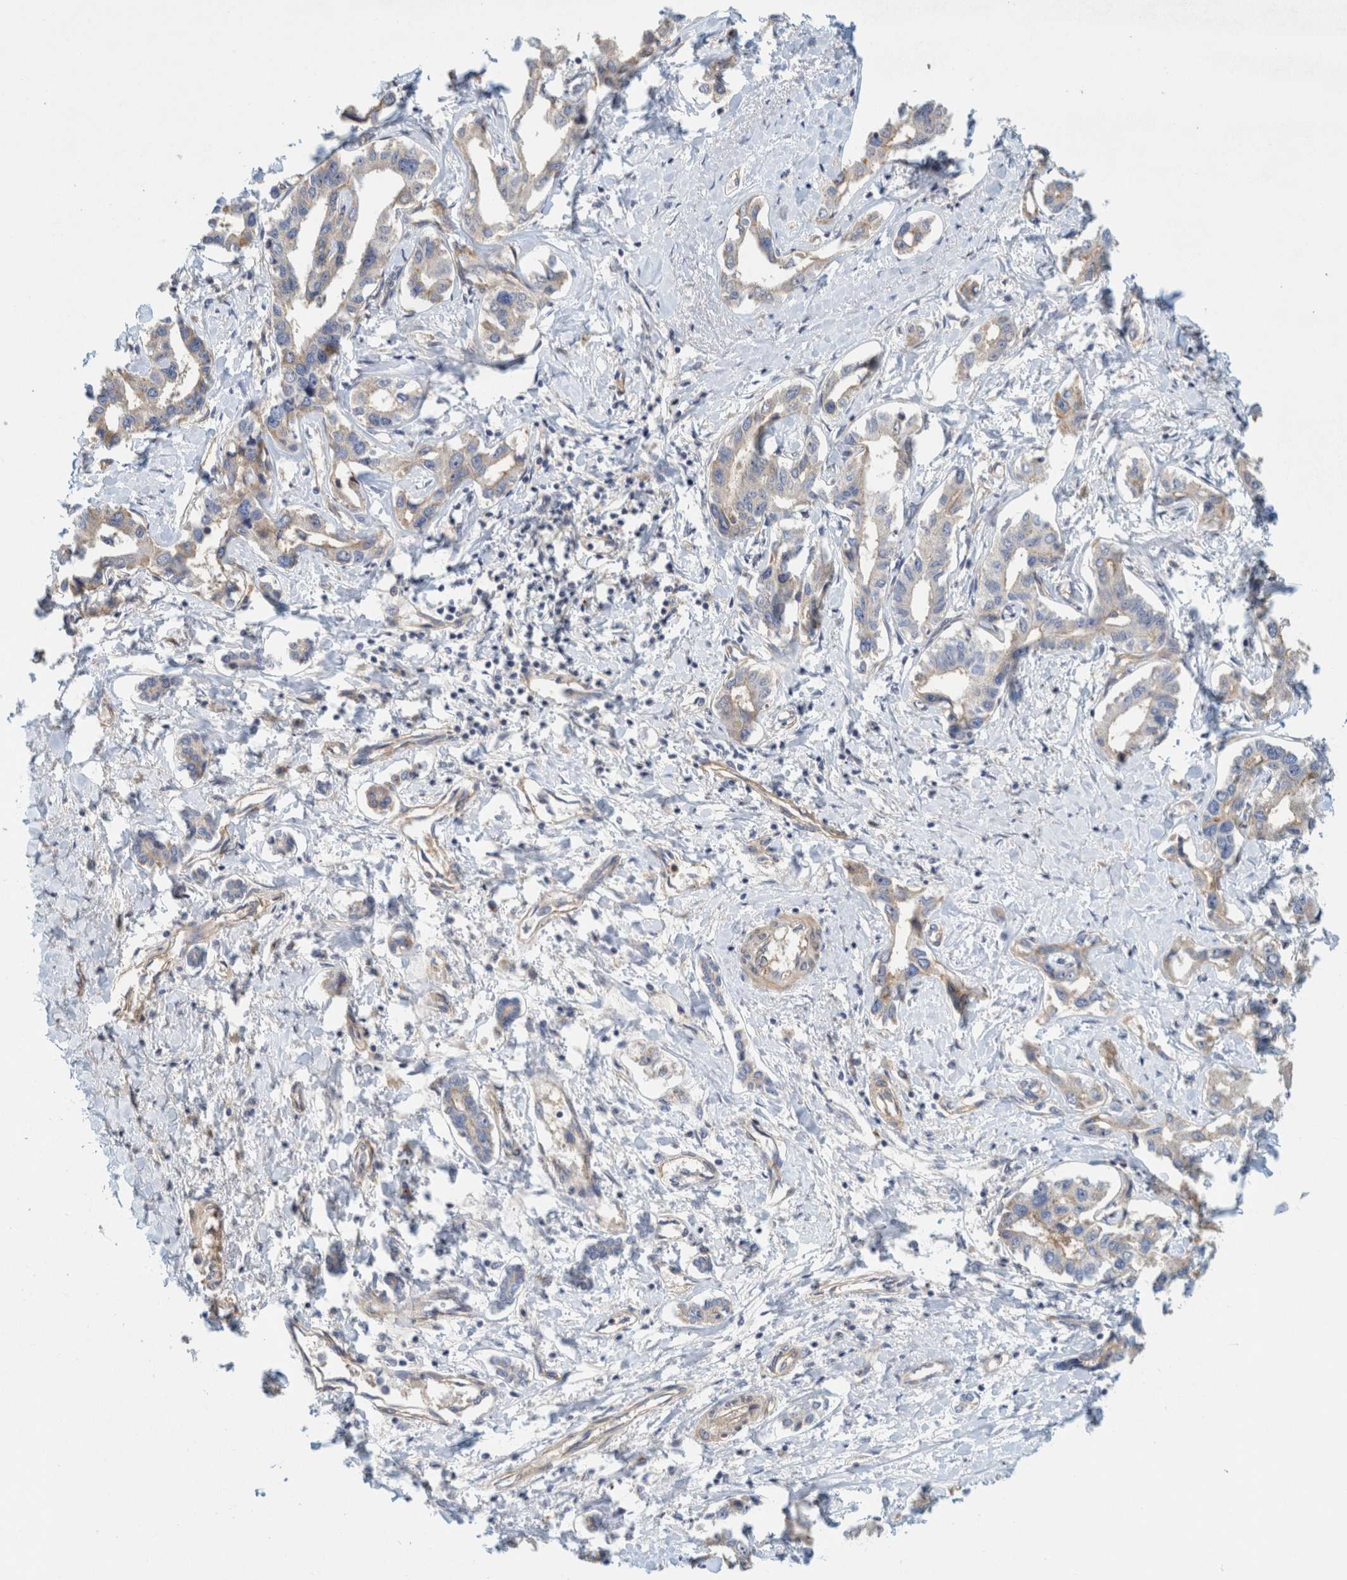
{"staining": {"intensity": "weak", "quantity": "<25%", "location": "cytoplasmic/membranous"}, "tissue": "liver cancer", "cell_type": "Tumor cells", "image_type": "cancer", "snomed": [{"axis": "morphology", "description": "Cholangiocarcinoma"}, {"axis": "topography", "description": "Liver"}], "caption": "Immunohistochemical staining of liver cancer demonstrates no significant positivity in tumor cells.", "gene": "ZNF324B", "patient": {"sex": "male", "age": 59}}